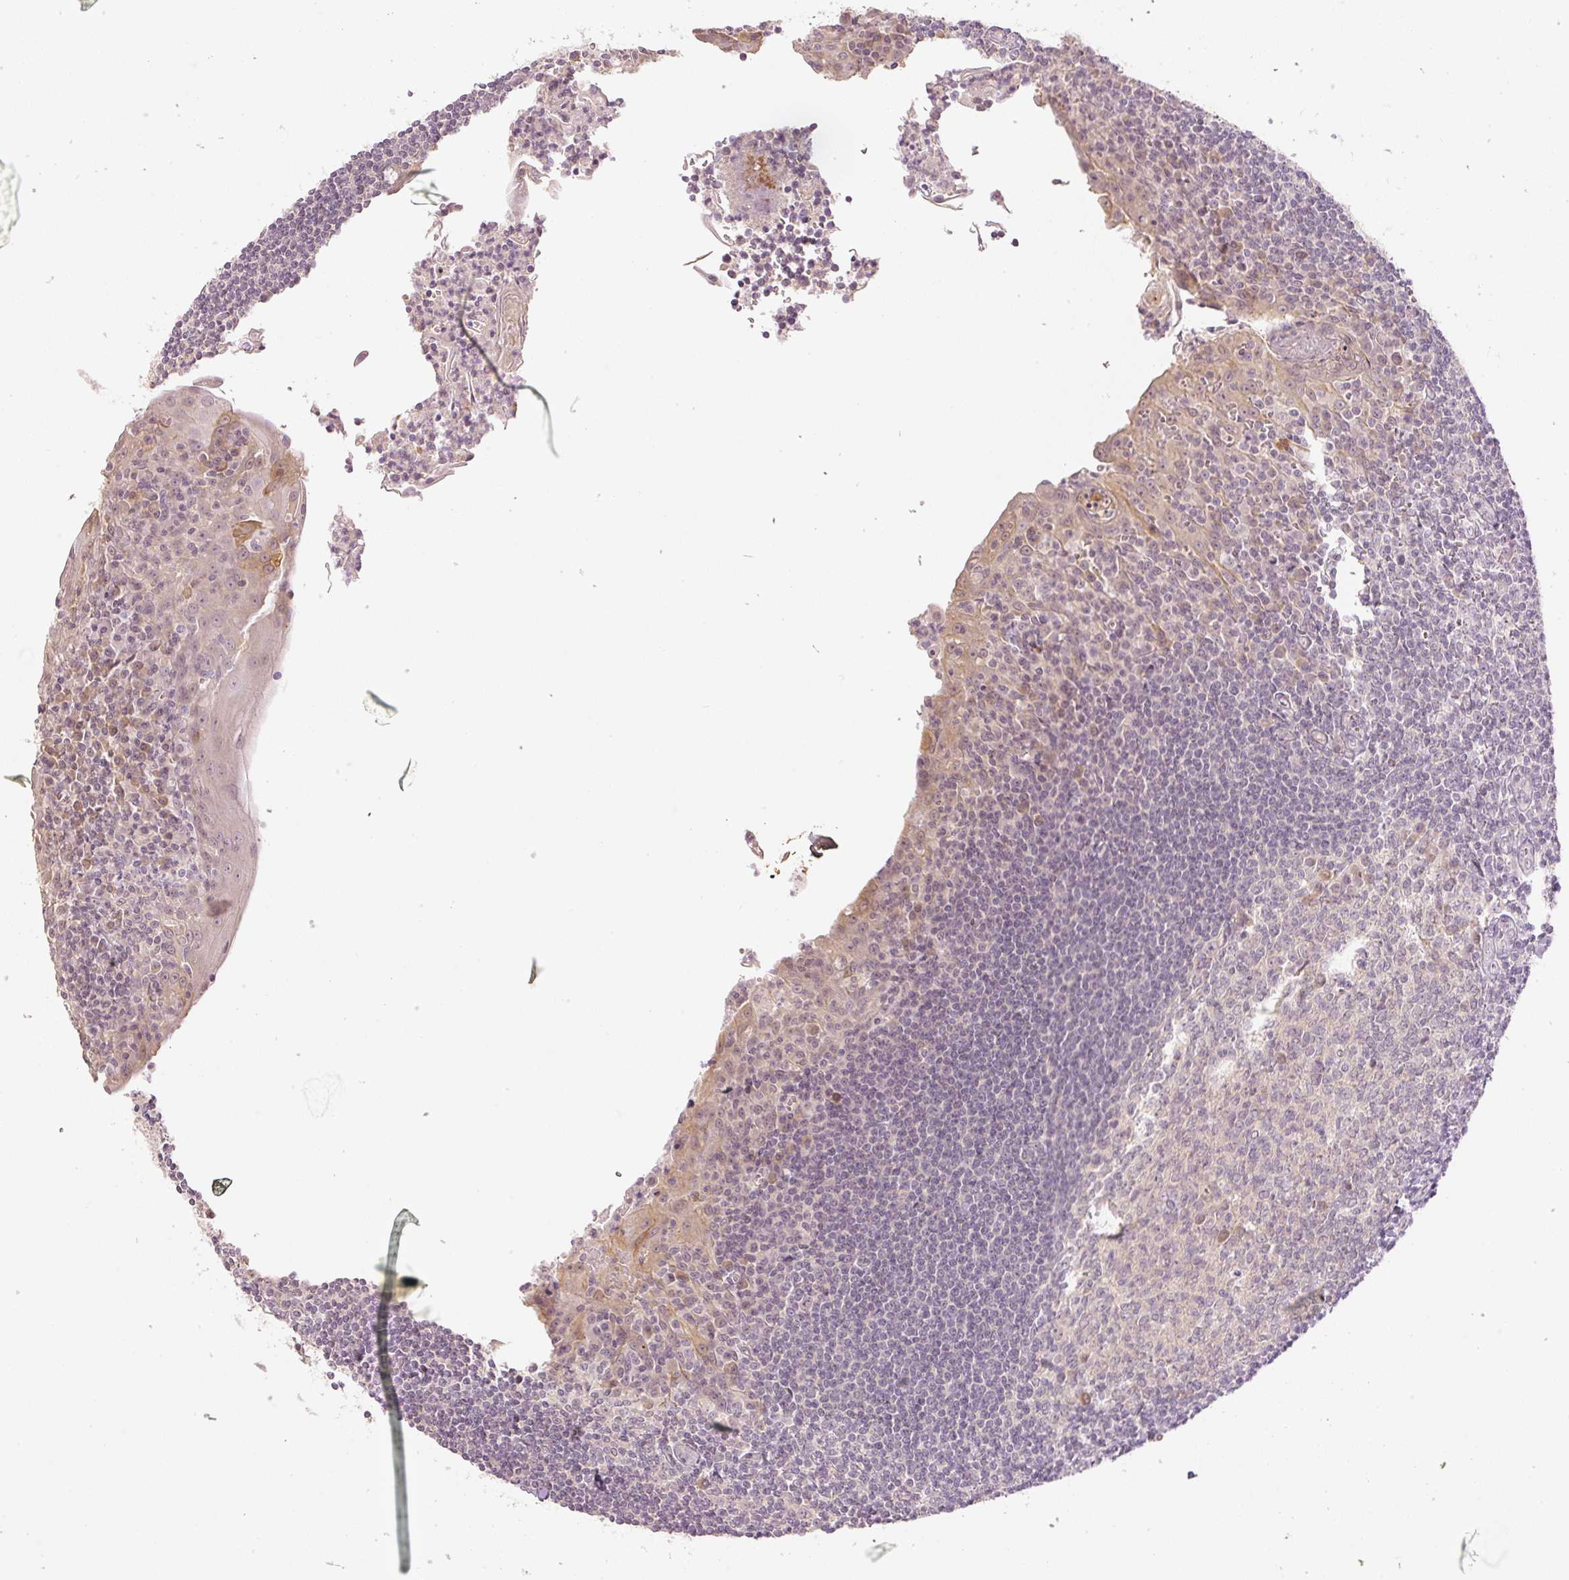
{"staining": {"intensity": "weak", "quantity": "25%-75%", "location": "nuclear"}, "tissue": "tonsil", "cell_type": "Germinal center cells", "image_type": "normal", "snomed": [{"axis": "morphology", "description": "Normal tissue, NOS"}, {"axis": "topography", "description": "Tonsil"}], "caption": "Human tonsil stained with a brown dye reveals weak nuclear positive staining in about 25%-75% of germinal center cells.", "gene": "GZMA", "patient": {"sex": "male", "age": 27}}